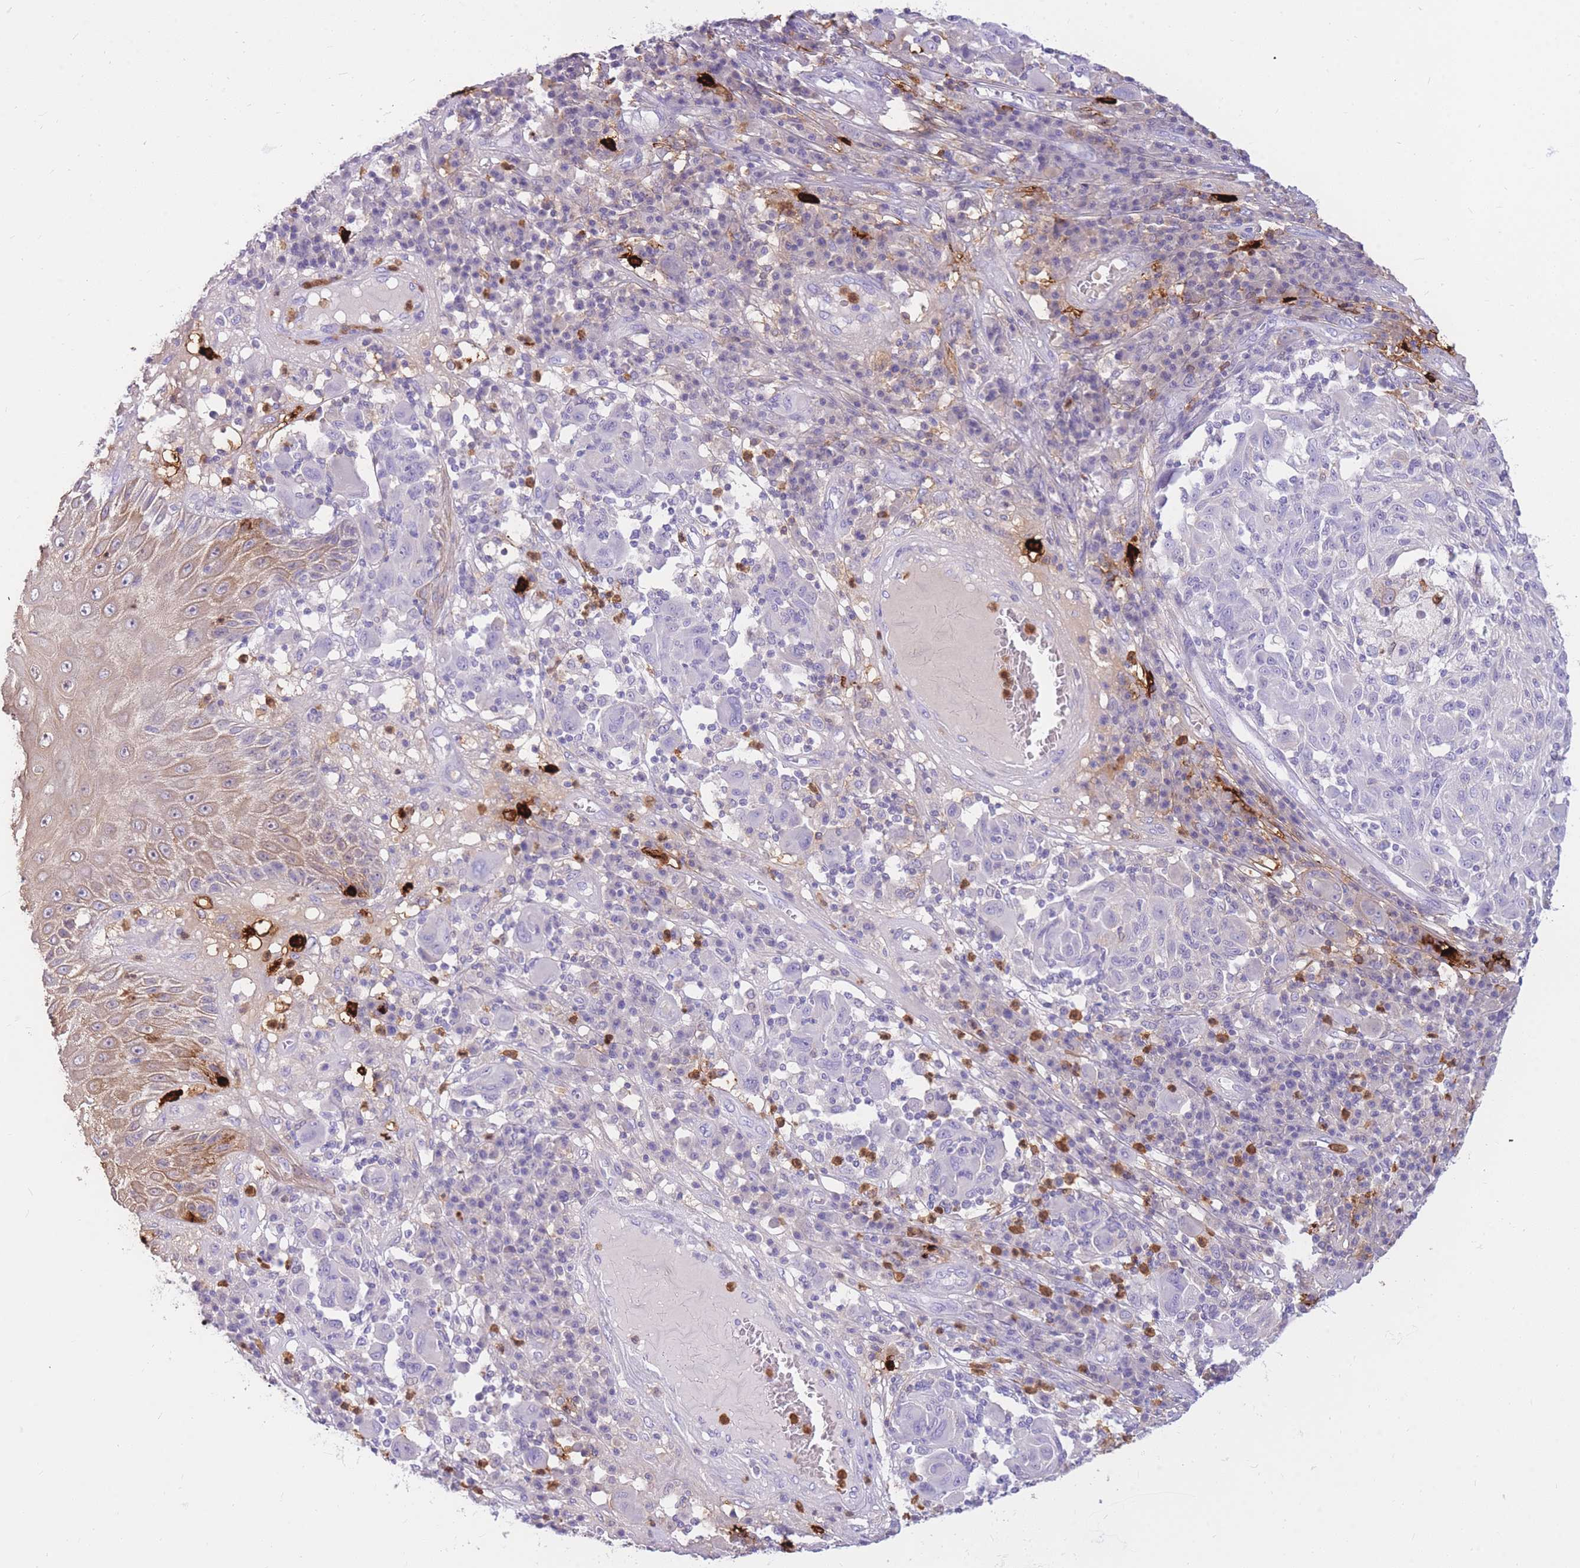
{"staining": {"intensity": "negative", "quantity": "none", "location": "none"}, "tissue": "melanoma", "cell_type": "Tumor cells", "image_type": "cancer", "snomed": [{"axis": "morphology", "description": "Malignant melanoma, NOS"}, {"axis": "topography", "description": "Skin"}], "caption": "The IHC image has no significant positivity in tumor cells of melanoma tissue.", "gene": "TPSAB1", "patient": {"sex": "male", "age": 53}}